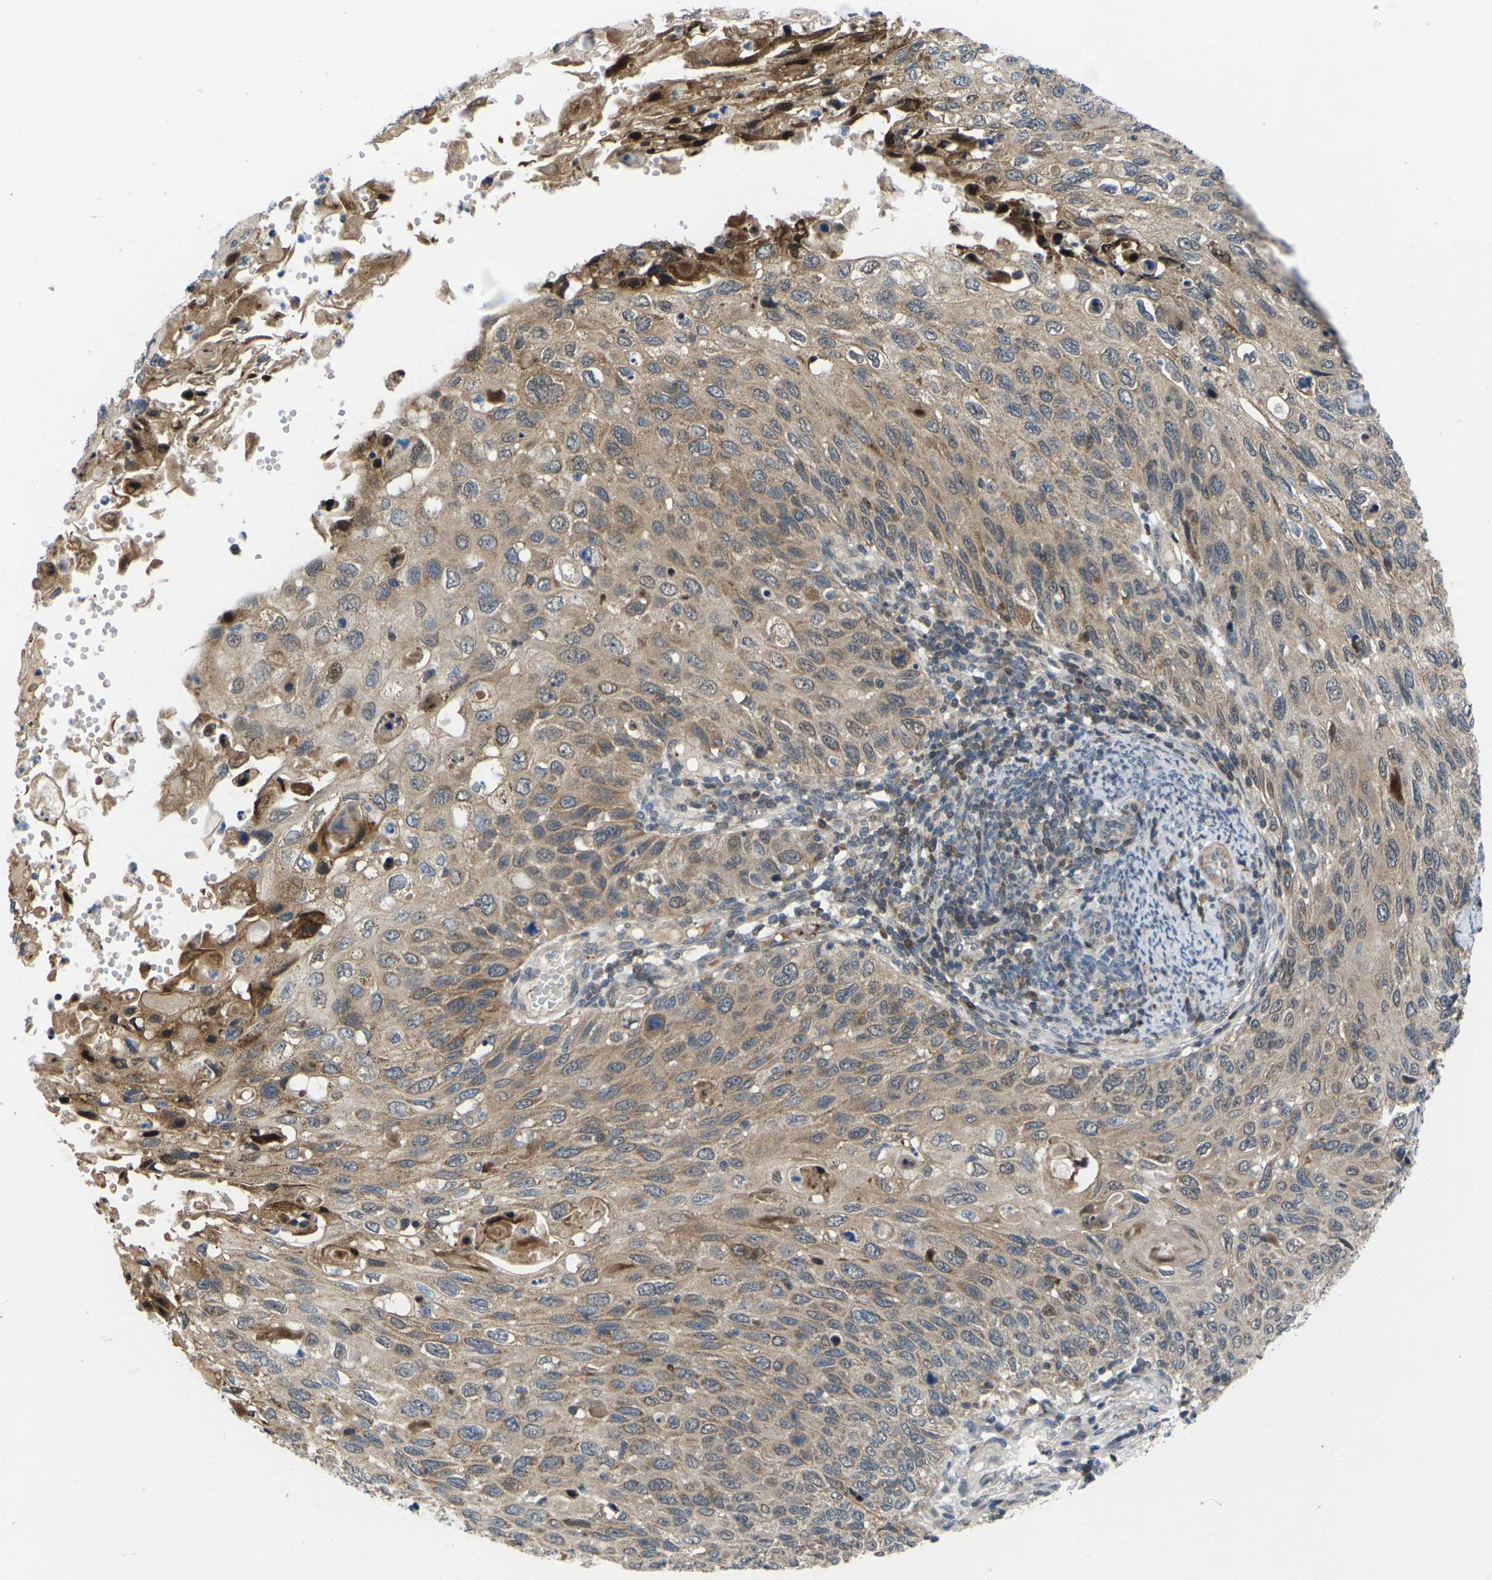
{"staining": {"intensity": "weak", "quantity": ">75%", "location": "cytoplasmic/membranous"}, "tissue": "cervical cancer", "cell_type": "Tumor cells", "image_type": "cancer", "snomed": [{"axis": "morphology", "description": "Squamous cell carcinoma, NOS"}, {"axis": "topography", "description": "Cervix"}], "caption": "High-power microscopy captured an immunohistochemistry micrograph of cervical cancer (squamous cell carcinoma), revealing weak cytoplasmic/membranous expression in about >75% of tumor cells.", "gene": "RPS6KA3", "patient": {"sex": "female", "age": 70}}